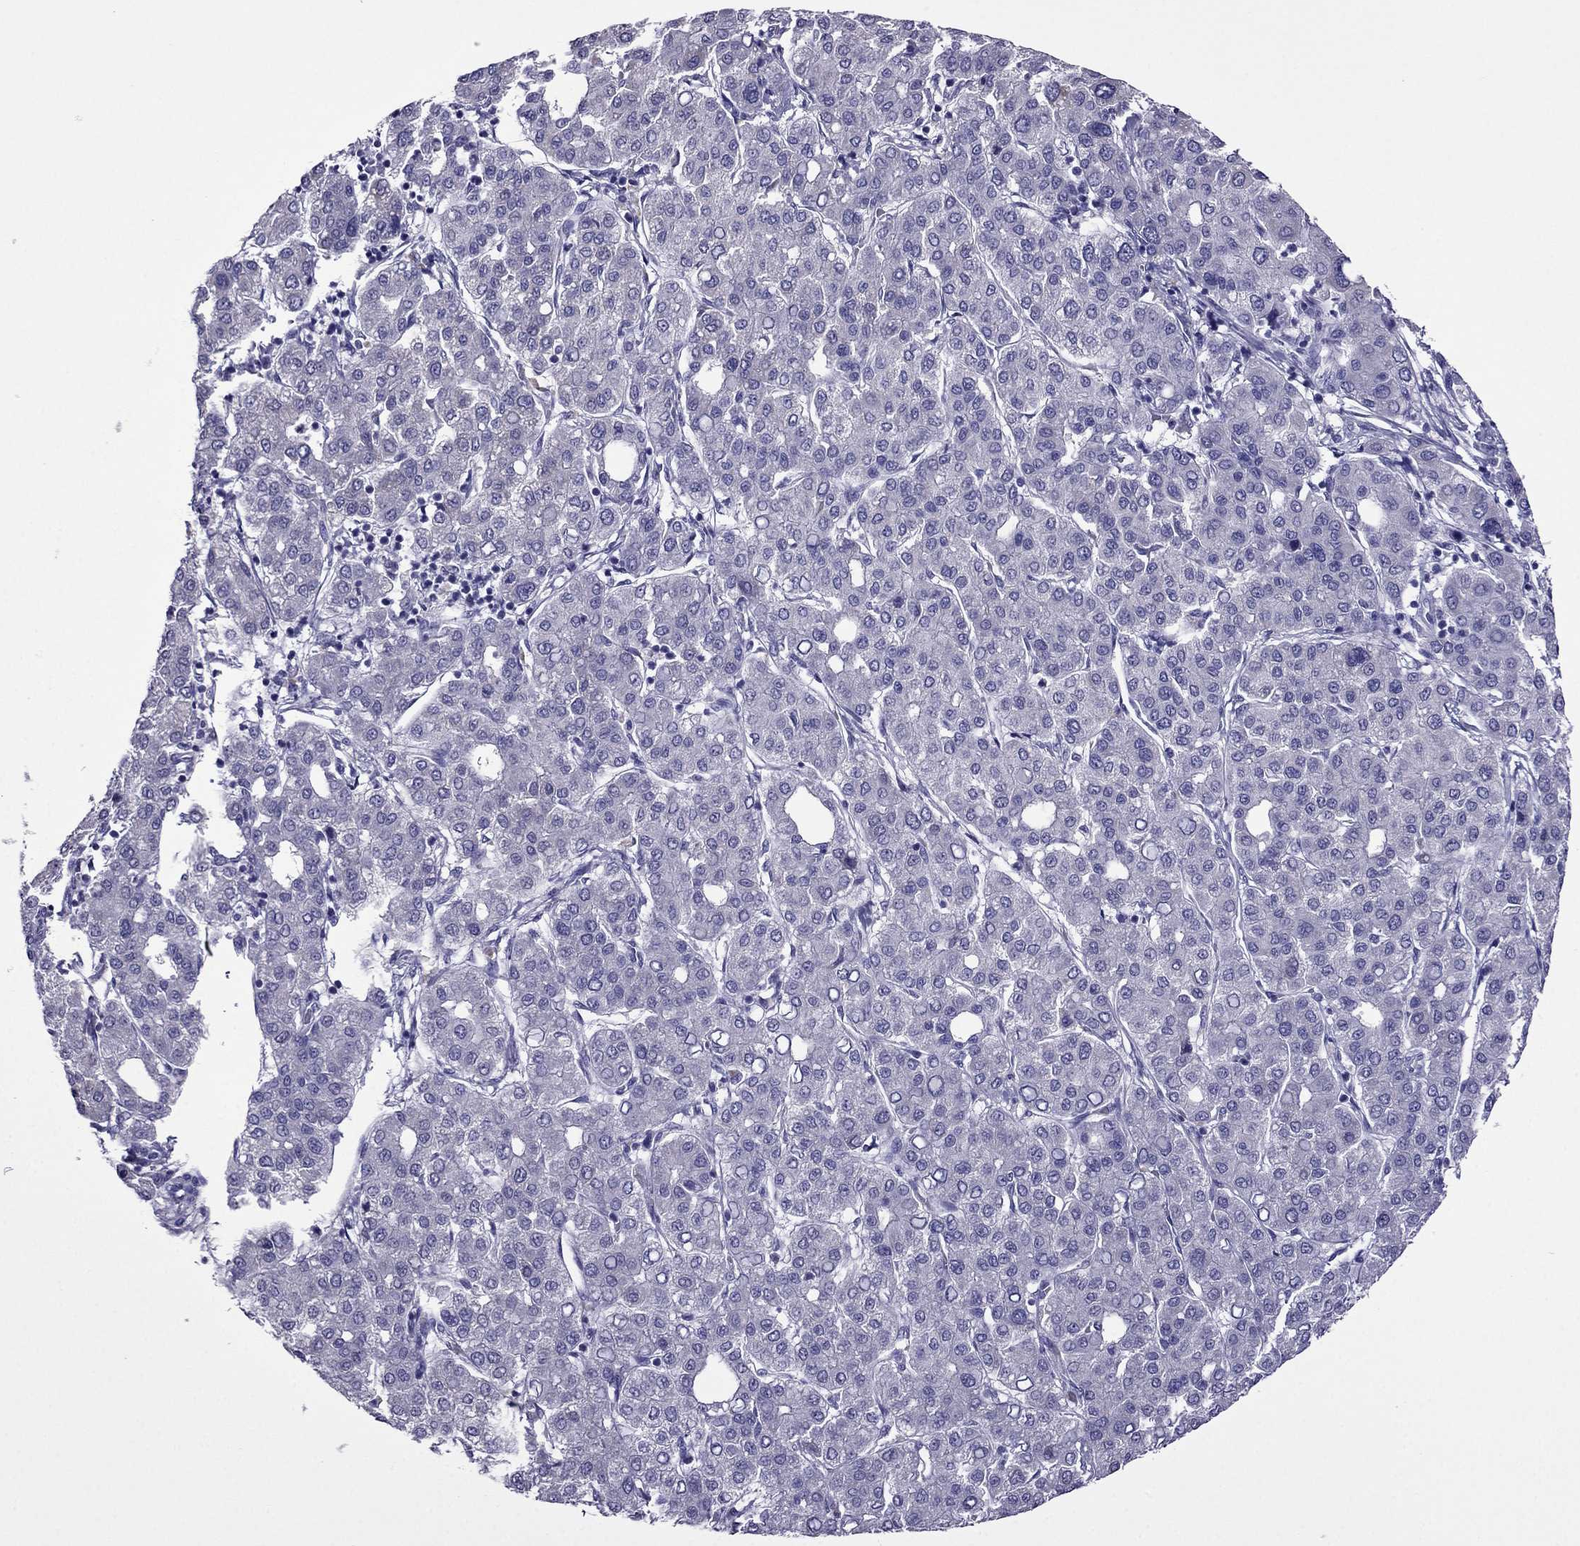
{"staining": {"intensity": "negative", "quantity": "none", "location": "none"}, "tissue": "liver cancer", "cell_type": "Tumor cells", "image_type": "cancer", "snomed": [{"axis": "morphology", "description": "Carcinoma, Hepatocellular, NOS"}, {"axis": "topography", "description": "Liver"}], "caption": "Protein analysis of liver cancer displays no significant positivity in tumor cells.", "gene": "SPTBN4", "patient": {"sex": "male", "age": 65}}